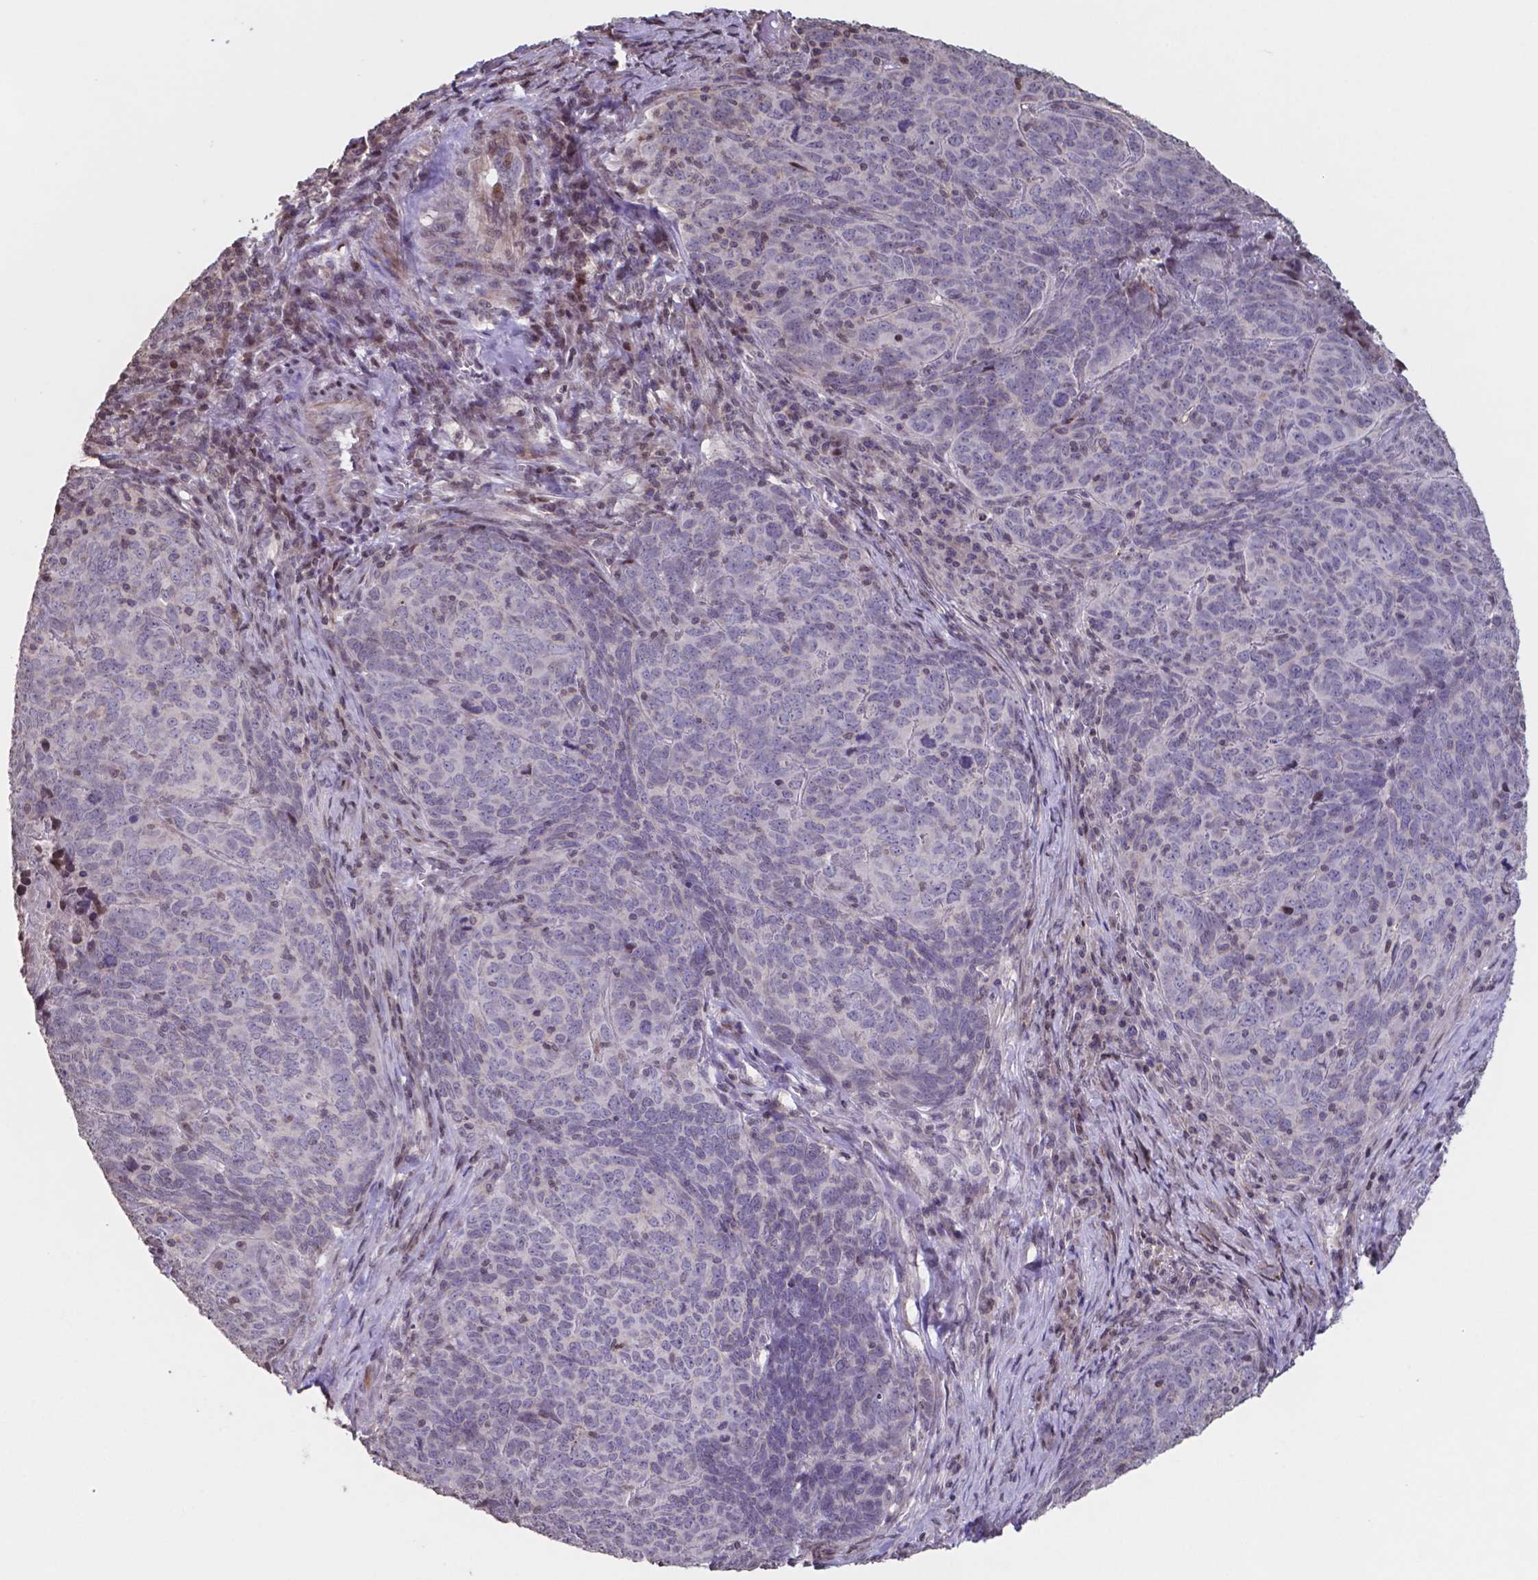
{"staining": {"intensity": "negative", "quantity": "none", "location": "none"}, "tissue": "skin cancer", "cell_type": "Tumor cells", "image_type": "cancer", "snomed": [{"axis": "morphology", "description": "Squamous cell carcinoma, NOS"}, {"axis": "topography", "description": "Skin"}, {"axis": "topography", "description": "Anal"}], "caption": "Skin cancer was stained to show a protein in brown. There is no significant staining in tumor cells.", "gene": "MLC1", "patient": {"sex": "female", "age": 51}}